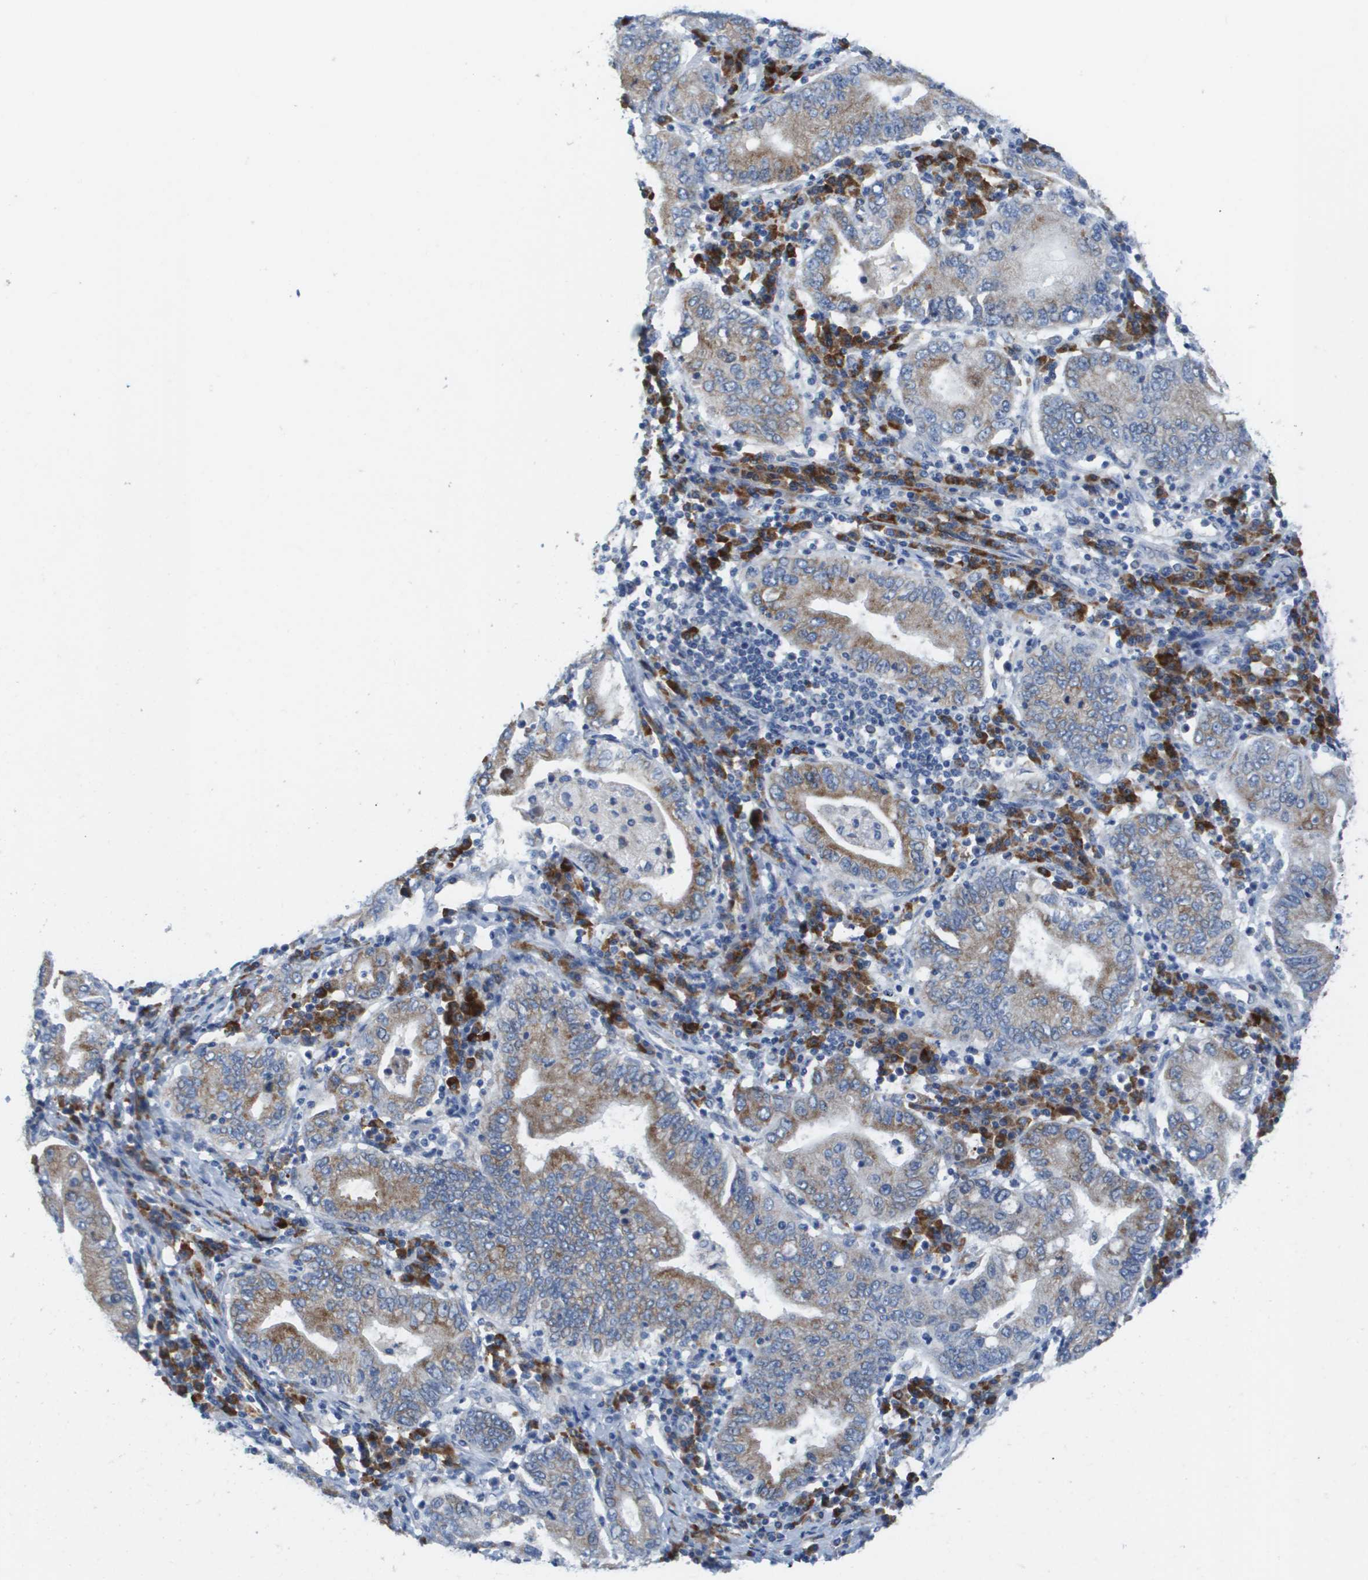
{"staining": {"intensity": "moderate", "quantity": ">75%", "location": "cytoplasmic/membranous"}, "tissue": "stomach cancer", "cell_type": "Tumor cells", "image_type": "cancer", "snomed": [{"axis": "morphology", "description": "Normal tissue, NOS"}, {"axis": "morphology", "description": "Adenocarcinoma, NOS"}, {"axis": "topography", "description": "Esophagus"}, {"axis": "topography", "description": "Stomach, upper"}, {"axis": "topography", "description": "Peripheral nerve tissue"}], "caption": "Moderate cytoplasmic/membranous positivity is appreciated in about >75% of tumor cells in stomach cancer (adenocarcinoma).", "gene": "CD3G", "patient": {"sex": "male", "age": 62}}